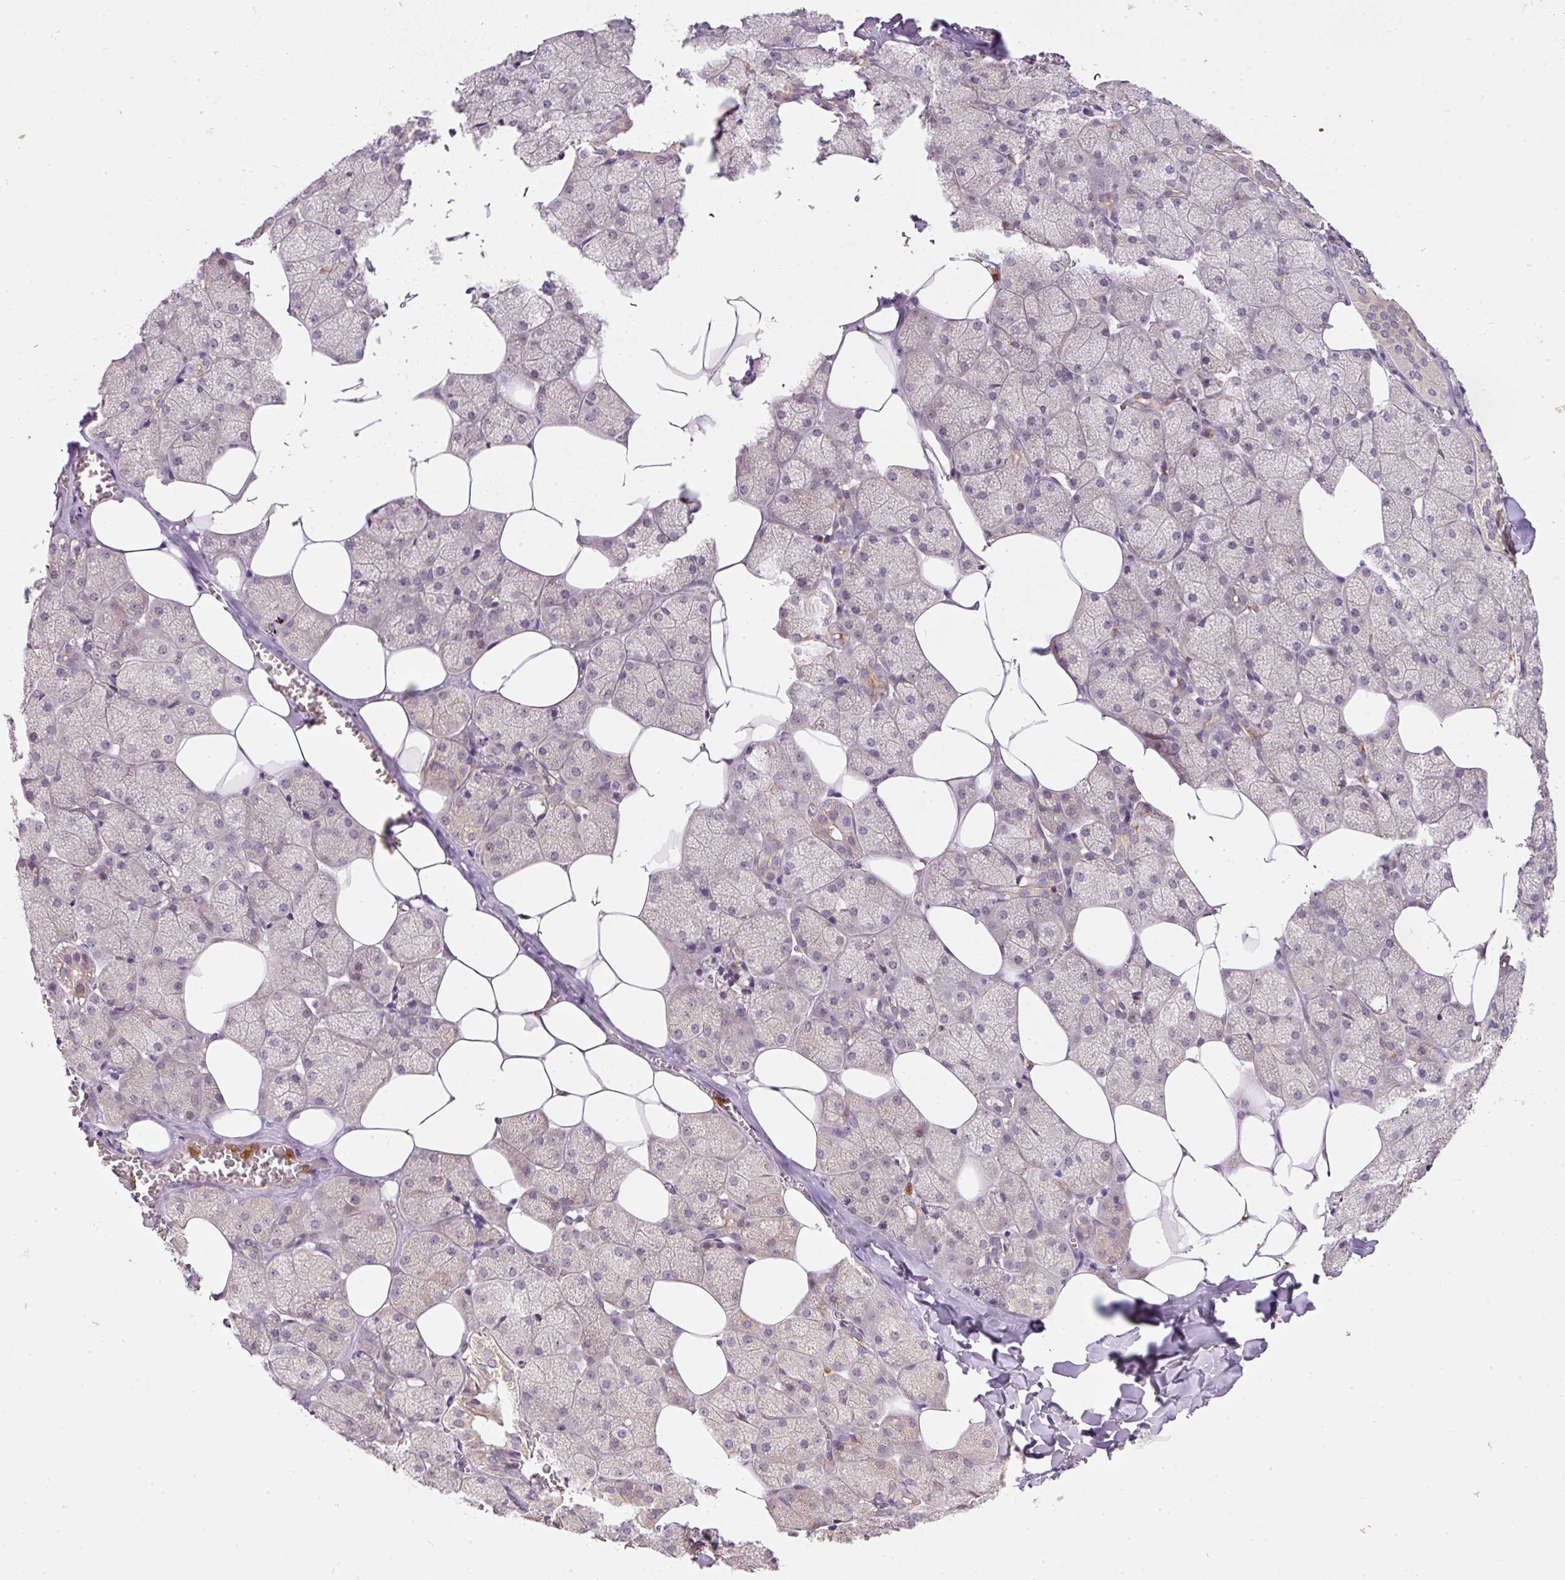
{"staining": {"intensity": "weak", "quantity": ">75%", "location": "cytoplasmic/membranous"}, "tissue": "salivary gland", "cell_type": "Glandular cells", "image_type": "normal", "snomed": [{"axis": "morphology", "description": "Normal tissue, NOS"}, {"axis": "topography", "description": "Salivary gland"}, {"axis": "topography", "description": "Peripheral nerve tissue"}], "caption": "Immunohistochemical staining of normal salivary gland shows >75% levels of weak cytoplasmic/membranous protein staining in about >75% of glandular cells.", "gene": "CTTNBP2", "patient": {"sex": "male", "age": 38}}